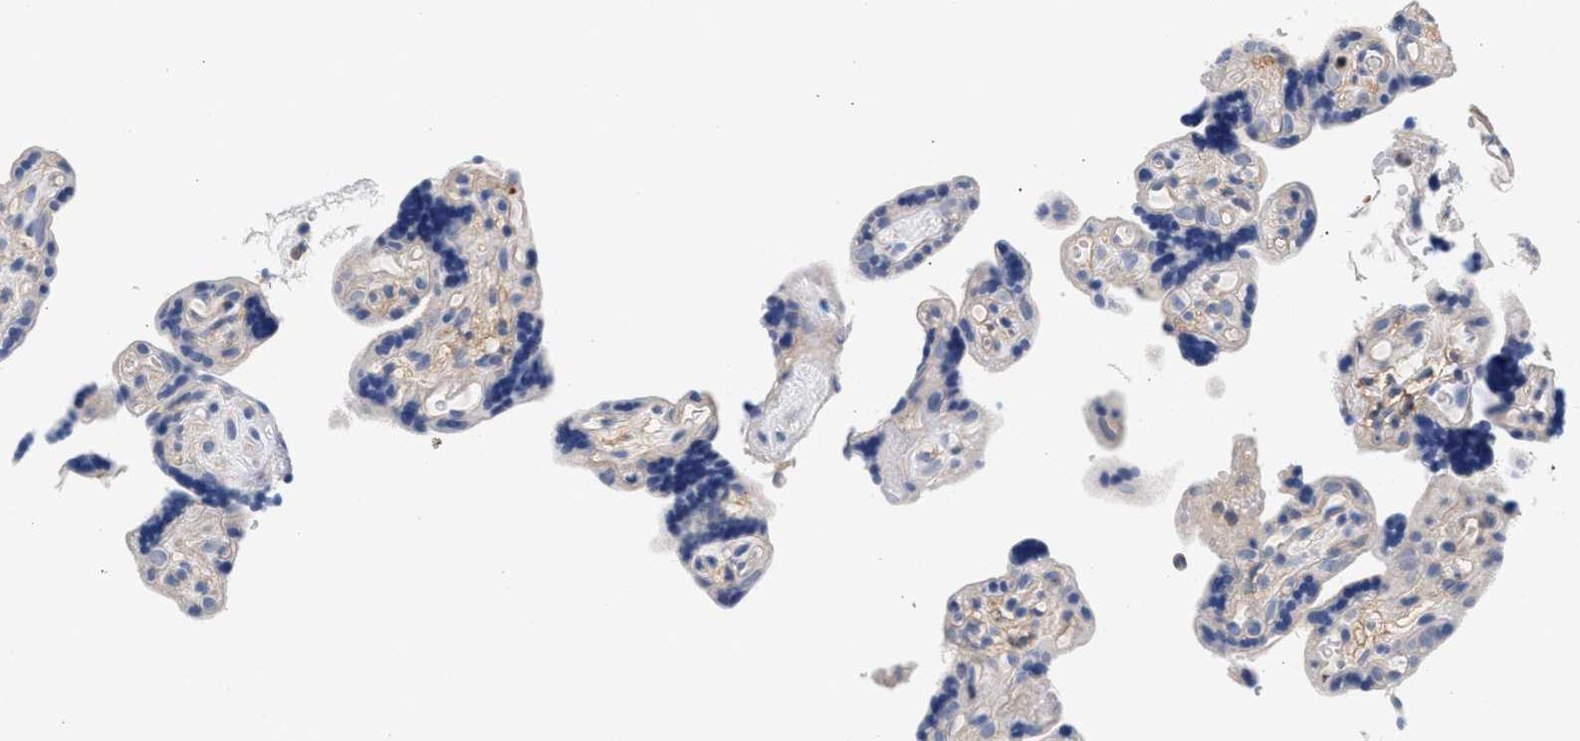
{"staining": {"intensity": "negative", "quantity": "none", "location": "none"}, "tissue": "placenta", "cell_type": "Trophoblastic cells", "image_type": "normal", "snomed": [{"axis": "morphology", "description": "Normal tissue, NOS"}, {"axis": "topography", "description": "Placenta"}], "caption": "DAB (3,3'-diaminobenzidine) immunohistochemical staining of unremarkable human placenta demonstrates no significant positivity in trophoblastic cells.", "gene": "GNAI3", "patient": {"sex": "female", "age": 30}}